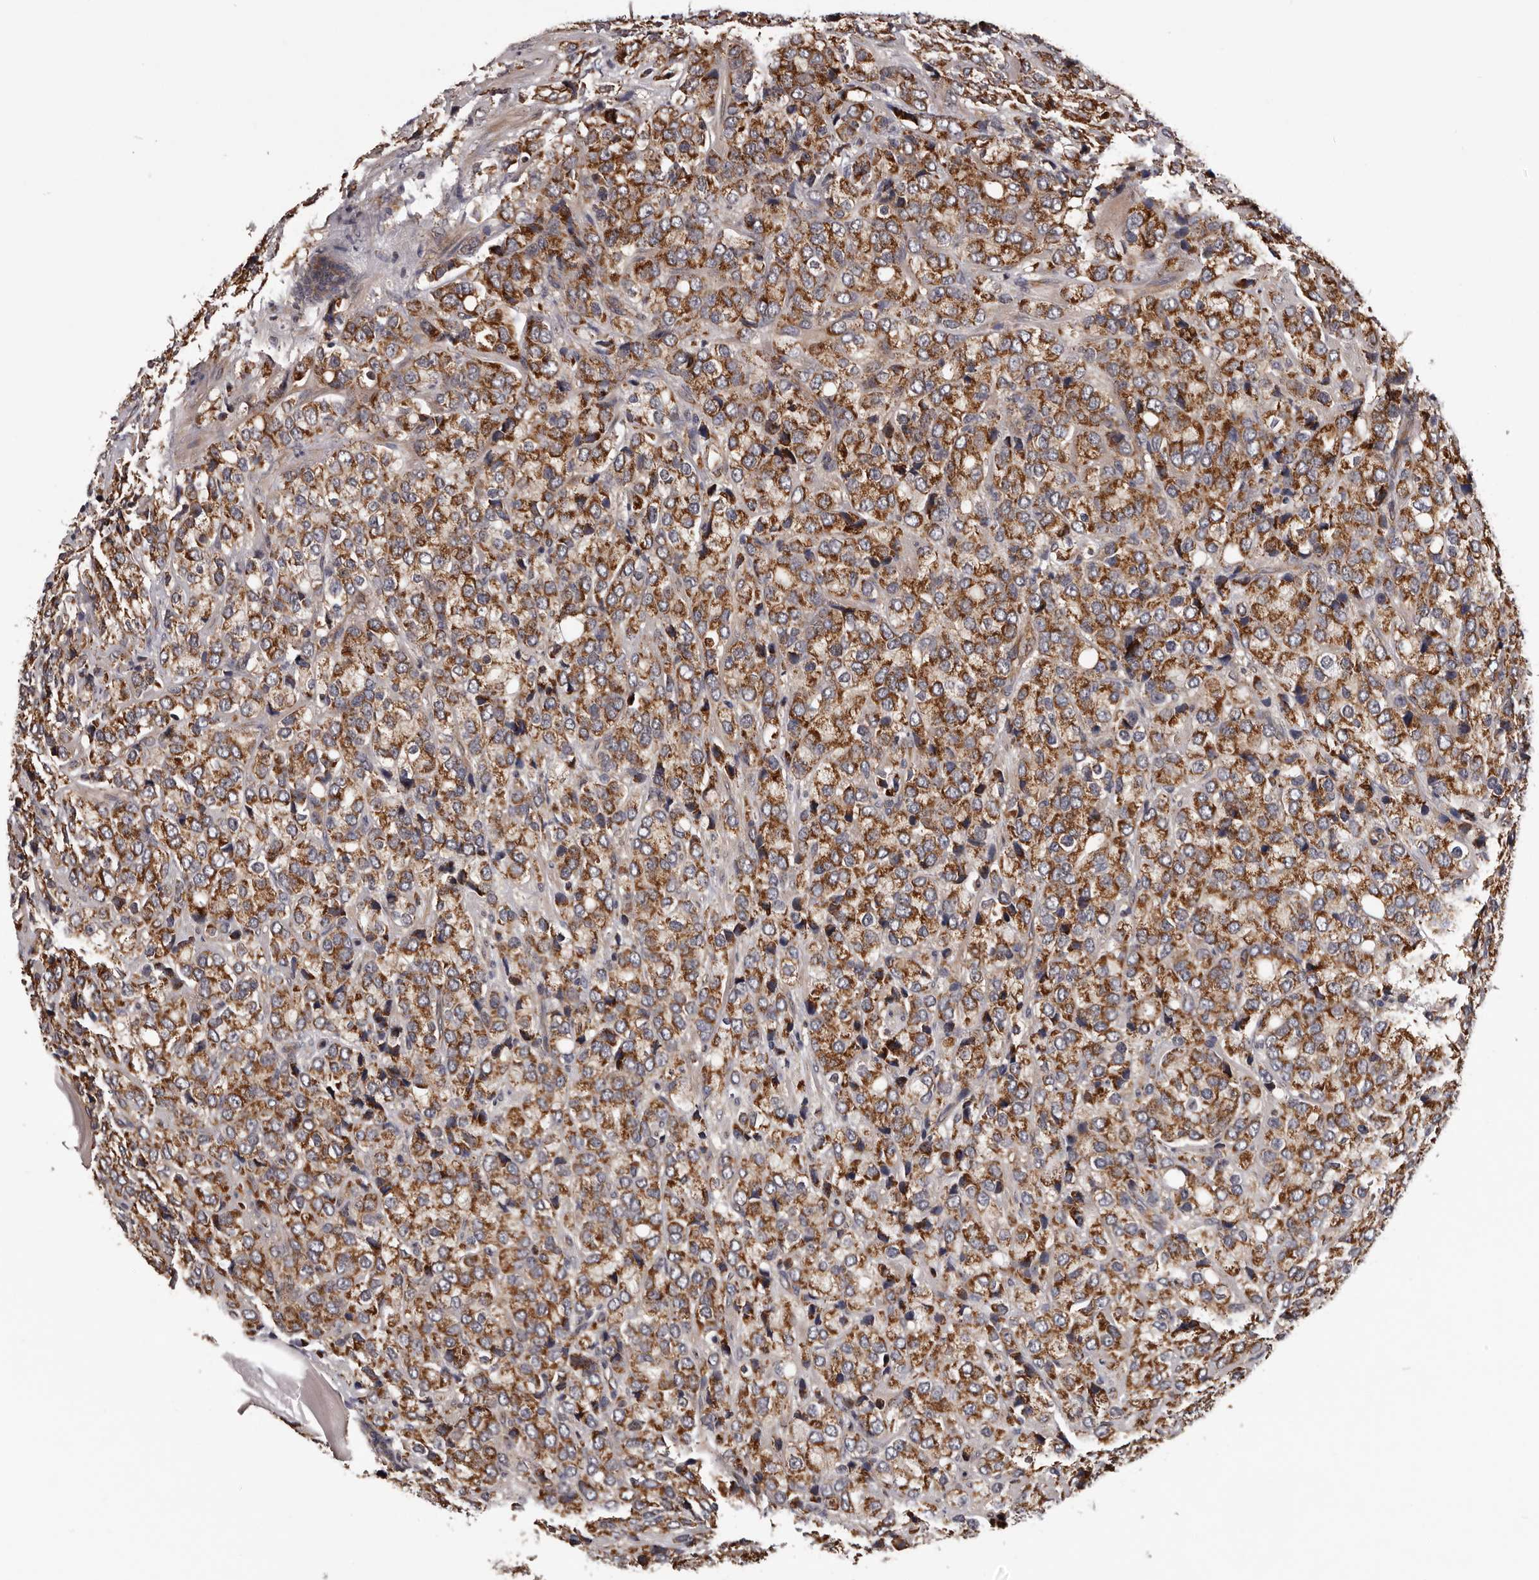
{"staining": {"intensity": "moderate", "quantity": ">75%", "location": "cytoplasmic/membranous"}, "tissue": "prostate cancer", "cell_type": "Tumor cells", "image_type": "cancer", "snomed": [{"axis": "morphology", "description": "Adenocarcinoma, Medium grade"}, {"axis": "topography", "description": "Prostate"}], "caption": "Immunohistochemistry (IHC) photomicrograph of human prostate cancer stained for a protein (brown), which demonstrates medium levels of moderate cytoplasmic/membranous expression in approximately >75% of tumor cells.", "gene": "VPS37A", "patient": {"sex": "male", "age": 70}}